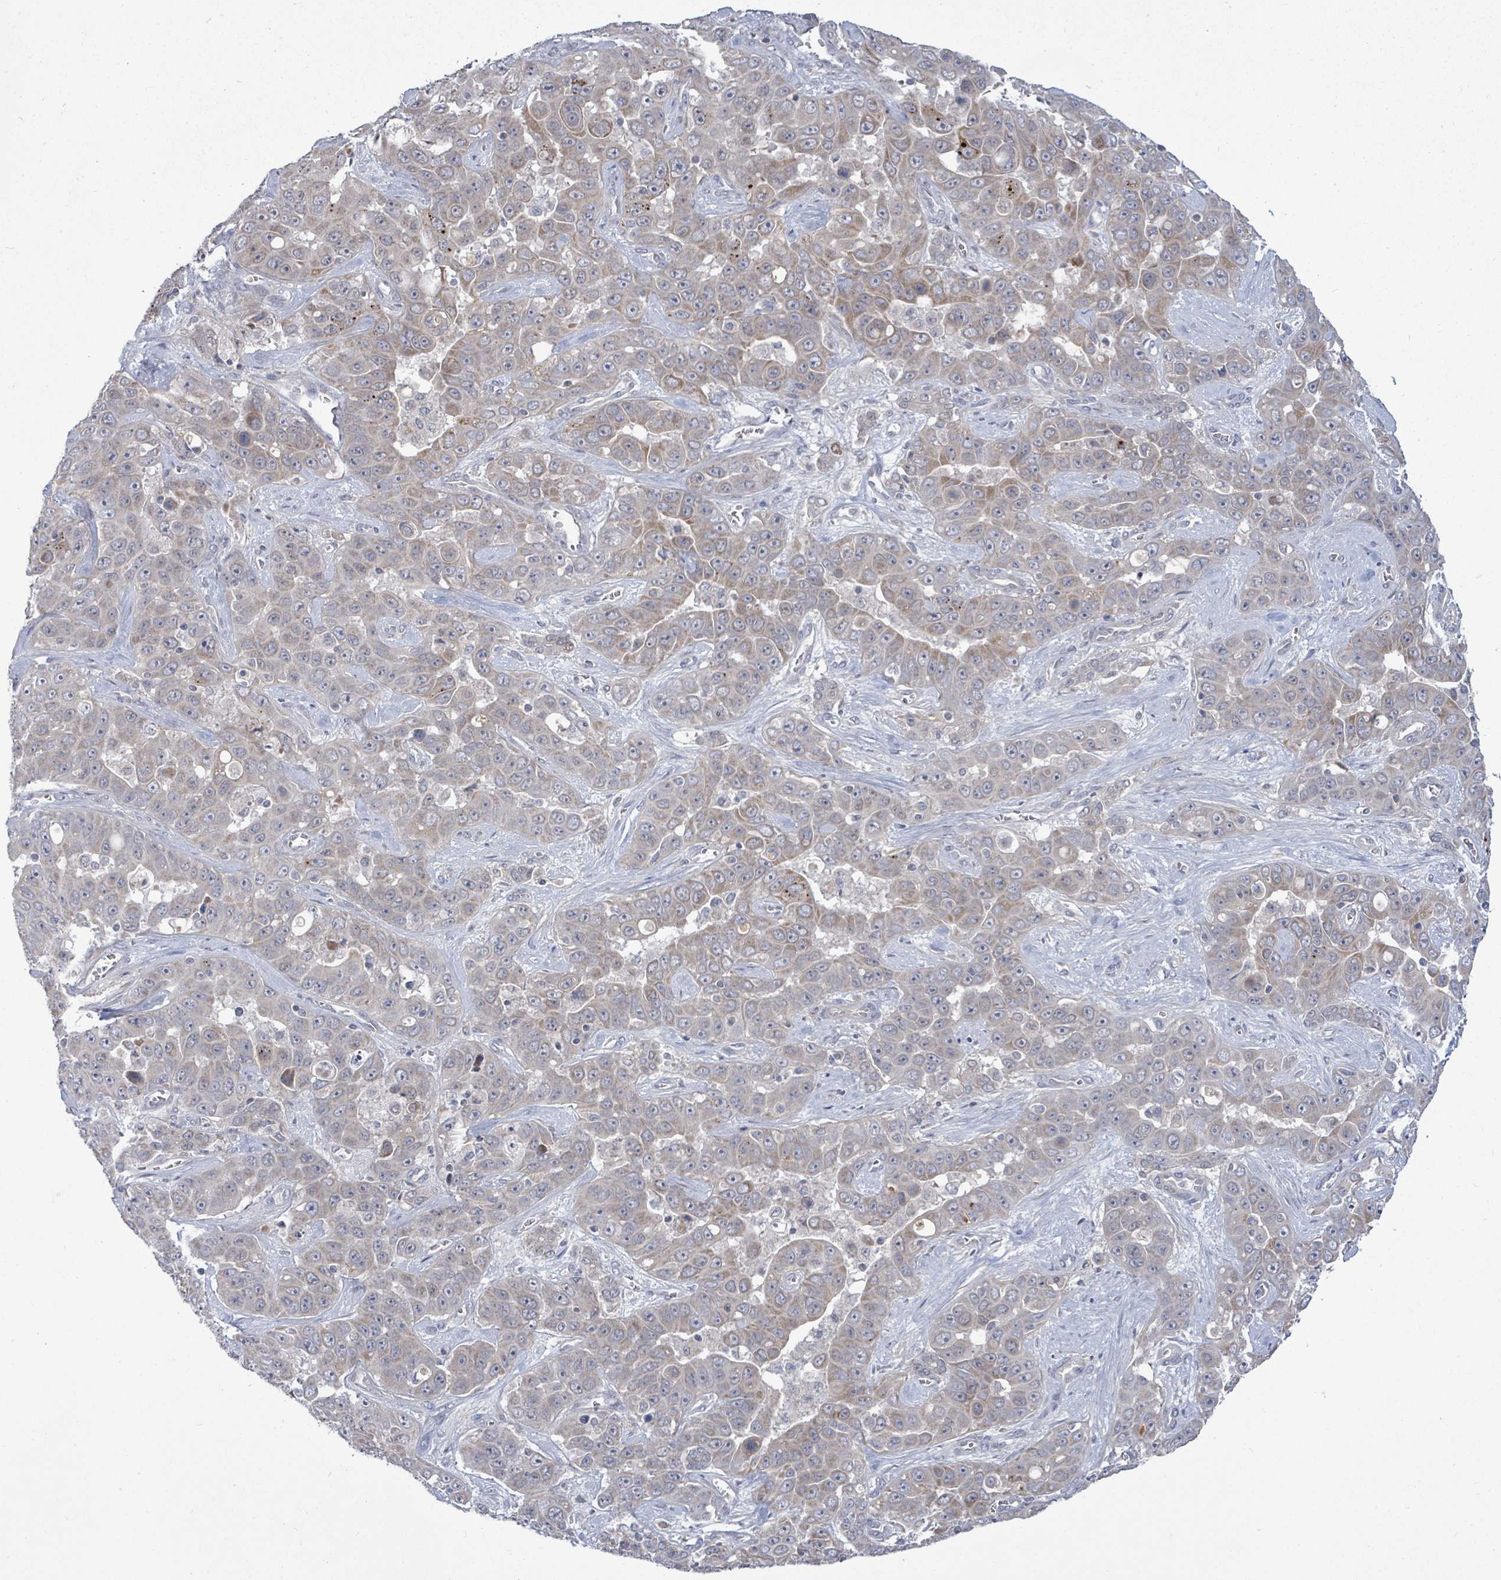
{"staining": {"intensity": "moderate", "quantity": "<25%", "location": "cytoplasmic/membranous"}, "tissue": "liver cancer", "cell_type": "Tumor cells", "image_type": "cancer", "snomed": [{"axis": "morphology", "description": "Cholangiocarcinoma"}, {"axis": "topography", "description": "Liver"}], "caption": "DAB (3,3'-diaminobenzidine) immunohistochemical staining of liver cholangiocarcinoma exhibits moderate cytoplasmic/membranous protein staining in about <25% of tumor cells.", "gene": "ZFPM1", "patient": {"sex": "female", "age": 52}}